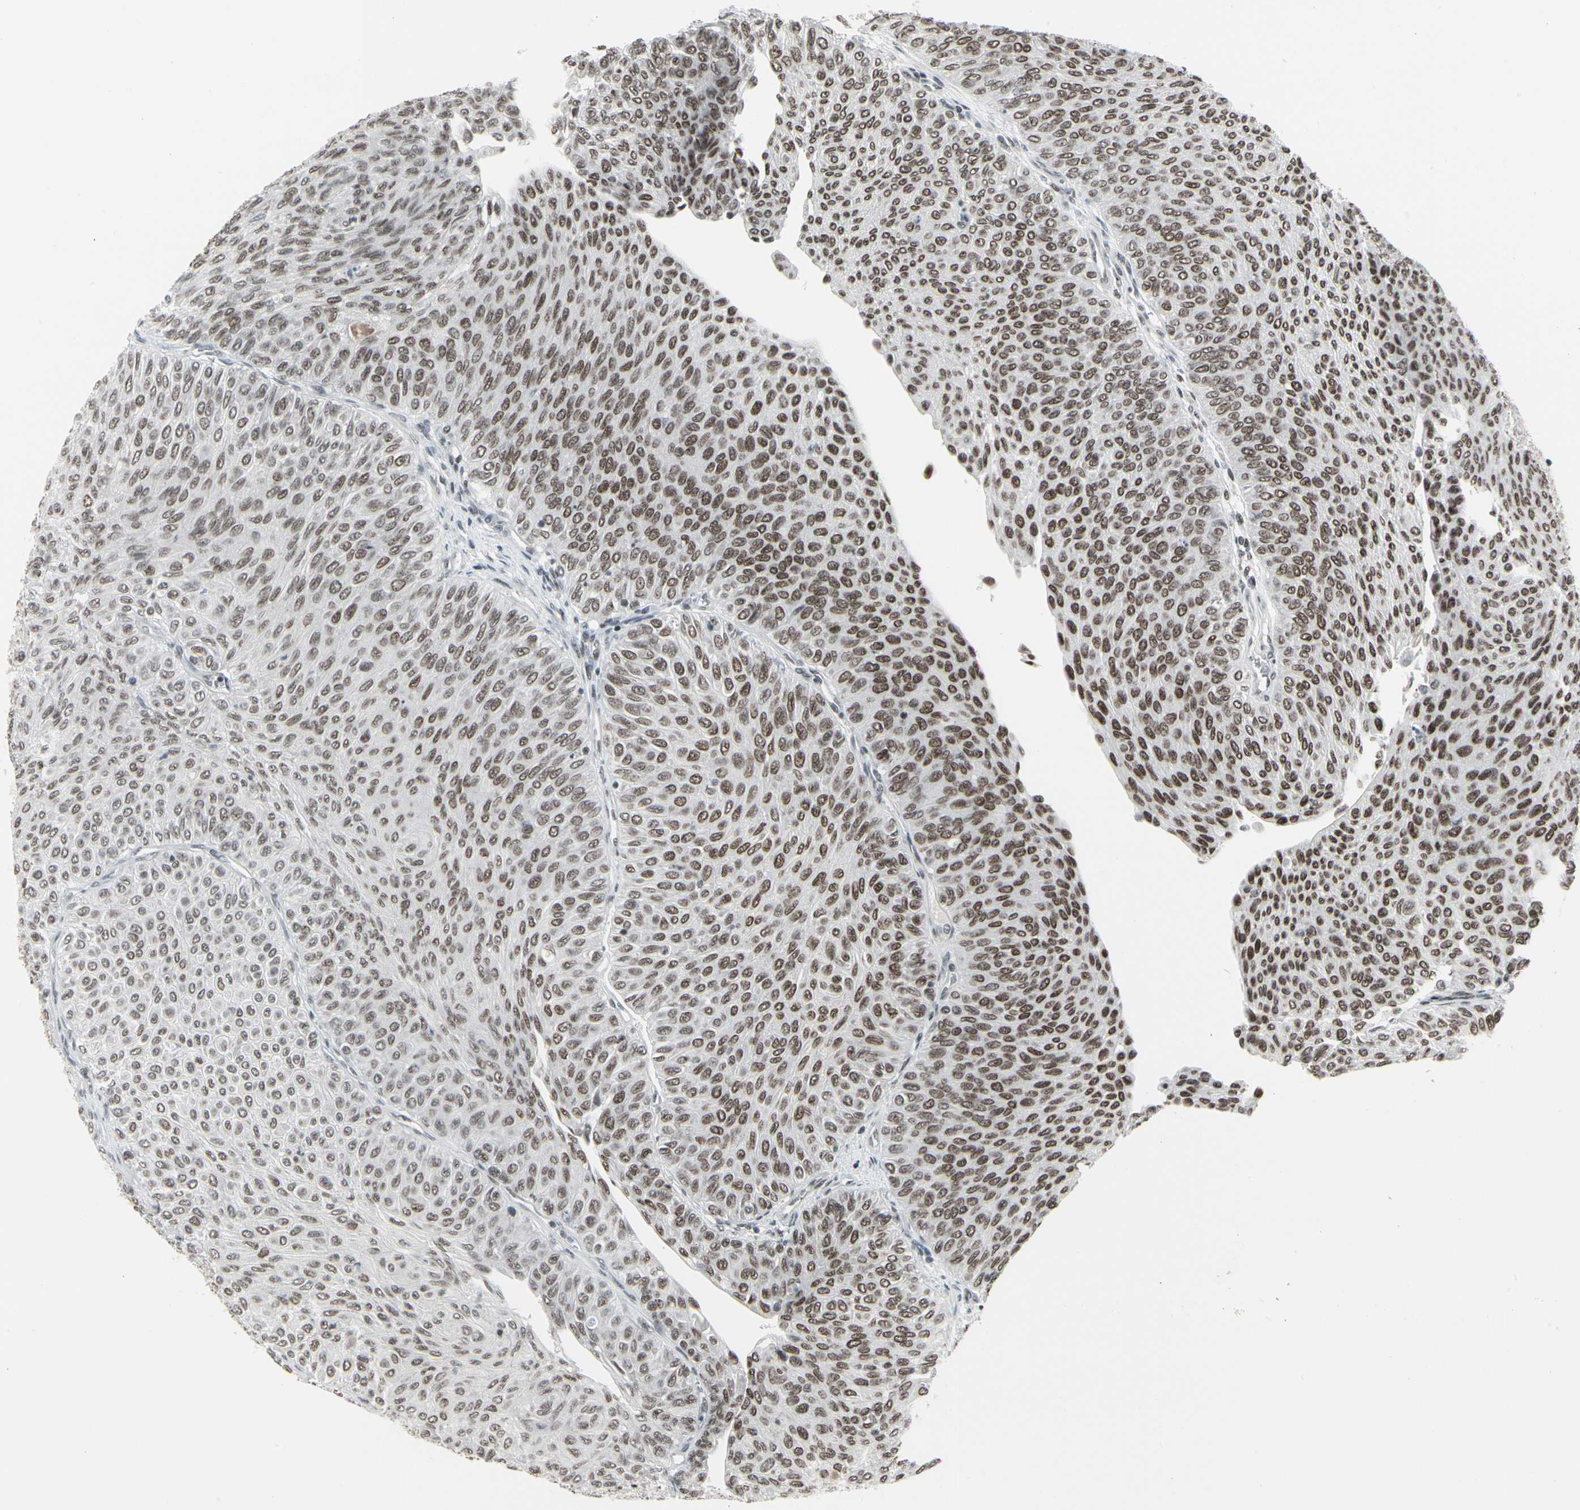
{"staining": {"intensity": "moderate", "quantity": ">75%", "location": "nuclear"}, "tissue": "urothelial cancer", "cell_type": "Tumor cells", "image_type": "cancer", "snomed": [{"axis": "morphology", "description": "Urothelial carcinoma, Low grade"}, {"axis": "topography", "description": "Urinary bladder"}], "caption": "The immunohistochemical stain highlights moderate nuclear expression in tumor cells of urothelial carcinoma (low-grade) tissue.", "gene": "HMG20A", "patient": {"sex": "male", "age": 78}}